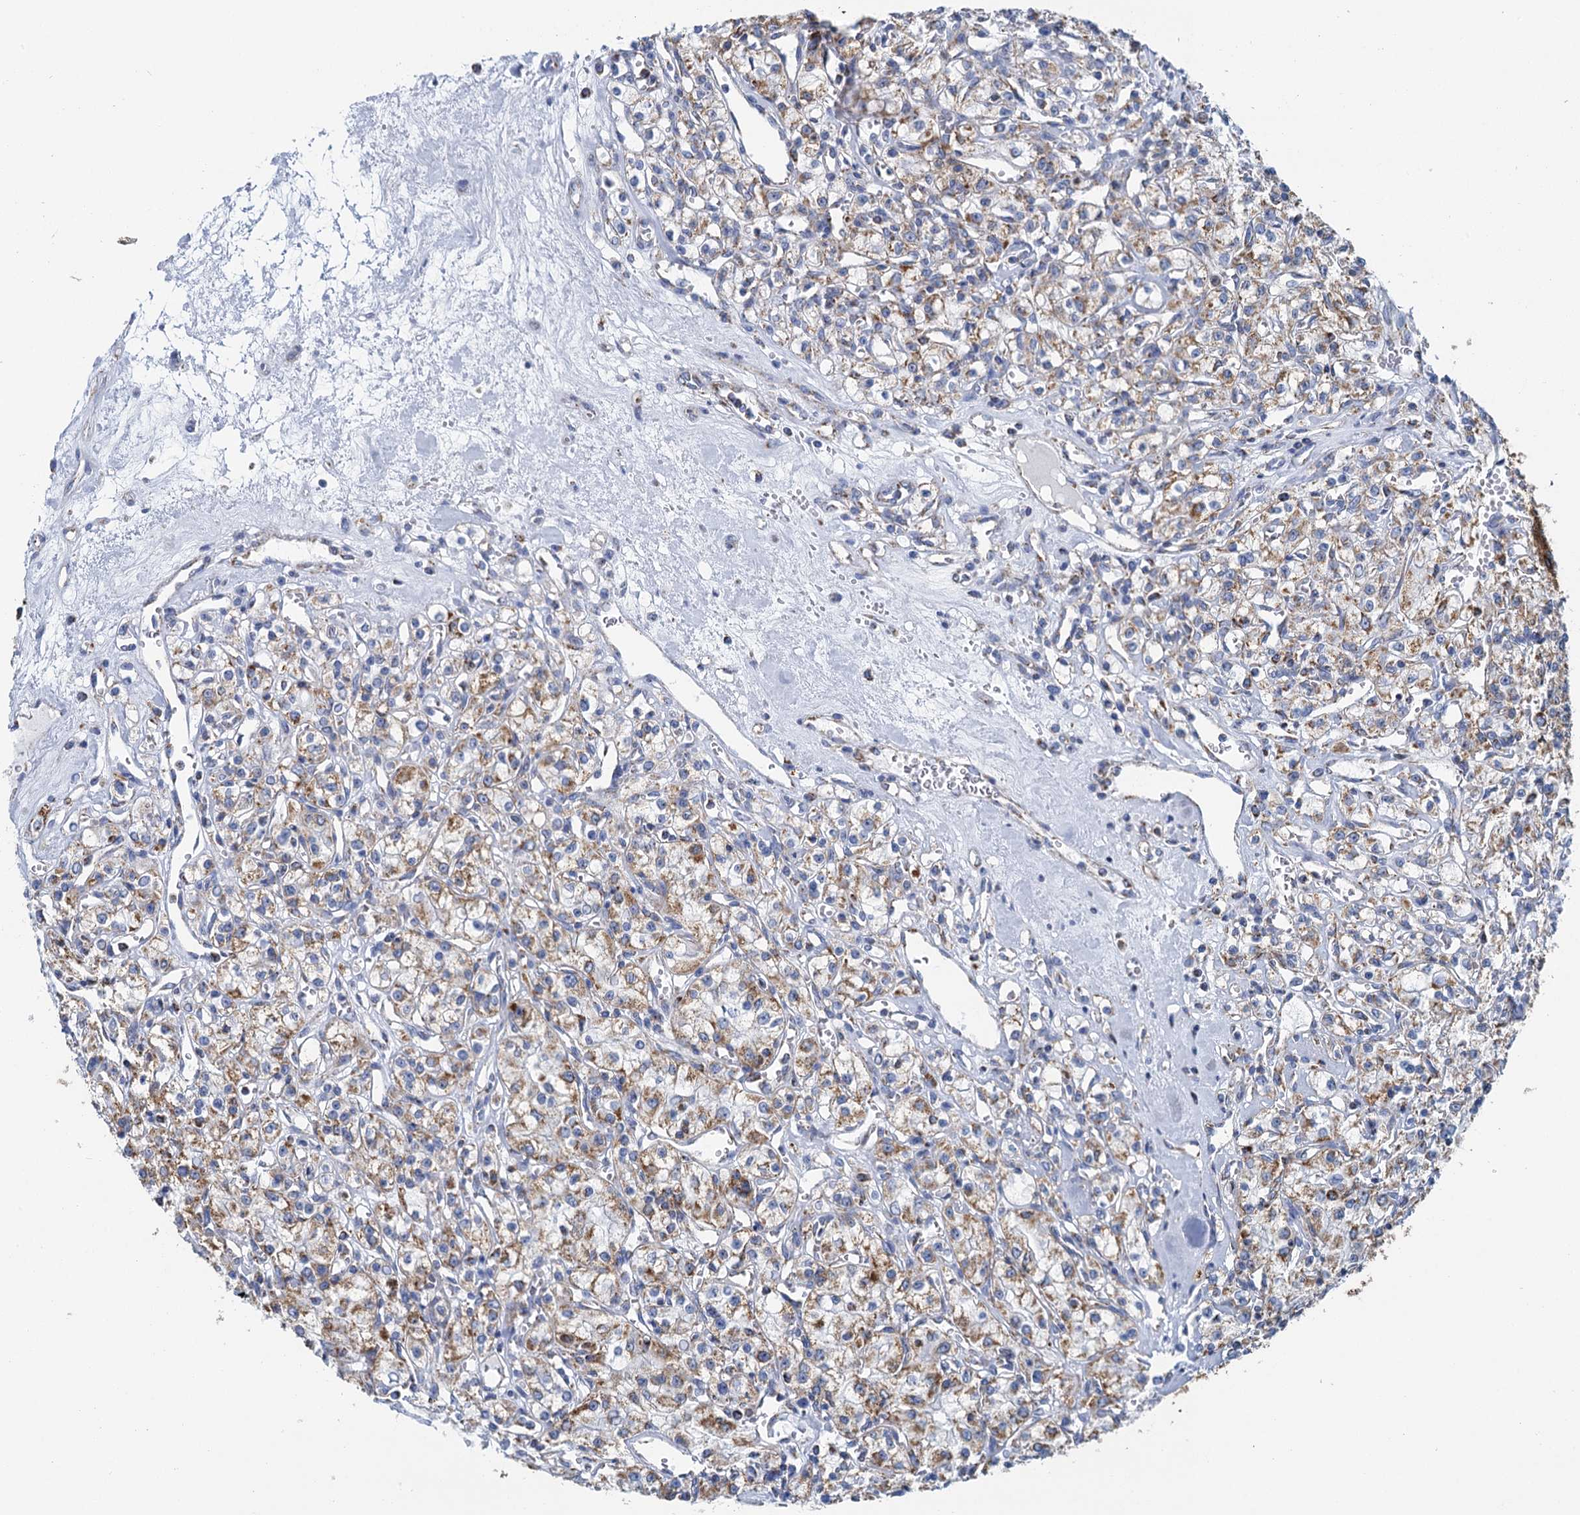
{"staining": {"intensity": "moderate", "quantity": ">75%", "location": "cytoplasmic/membranous"}, "tissue": "renal cancer", "cell_type": "Tumor cells", "image_type": "cancer", "snomed": [{"axis": "morphology", "description": "Adenocarcinoma, NOS"}, {"axis": "topography", "description": "Kidney"}], "caption": "Moderate cytoplasmic/membranous expression for a protein is seen in approximately >75% of tumor cells of adenocarcinoma (renal) using immunohistochemistry (IHC).", "gene": "CCP110", "patient": {"sex": "female", "age": 59}}